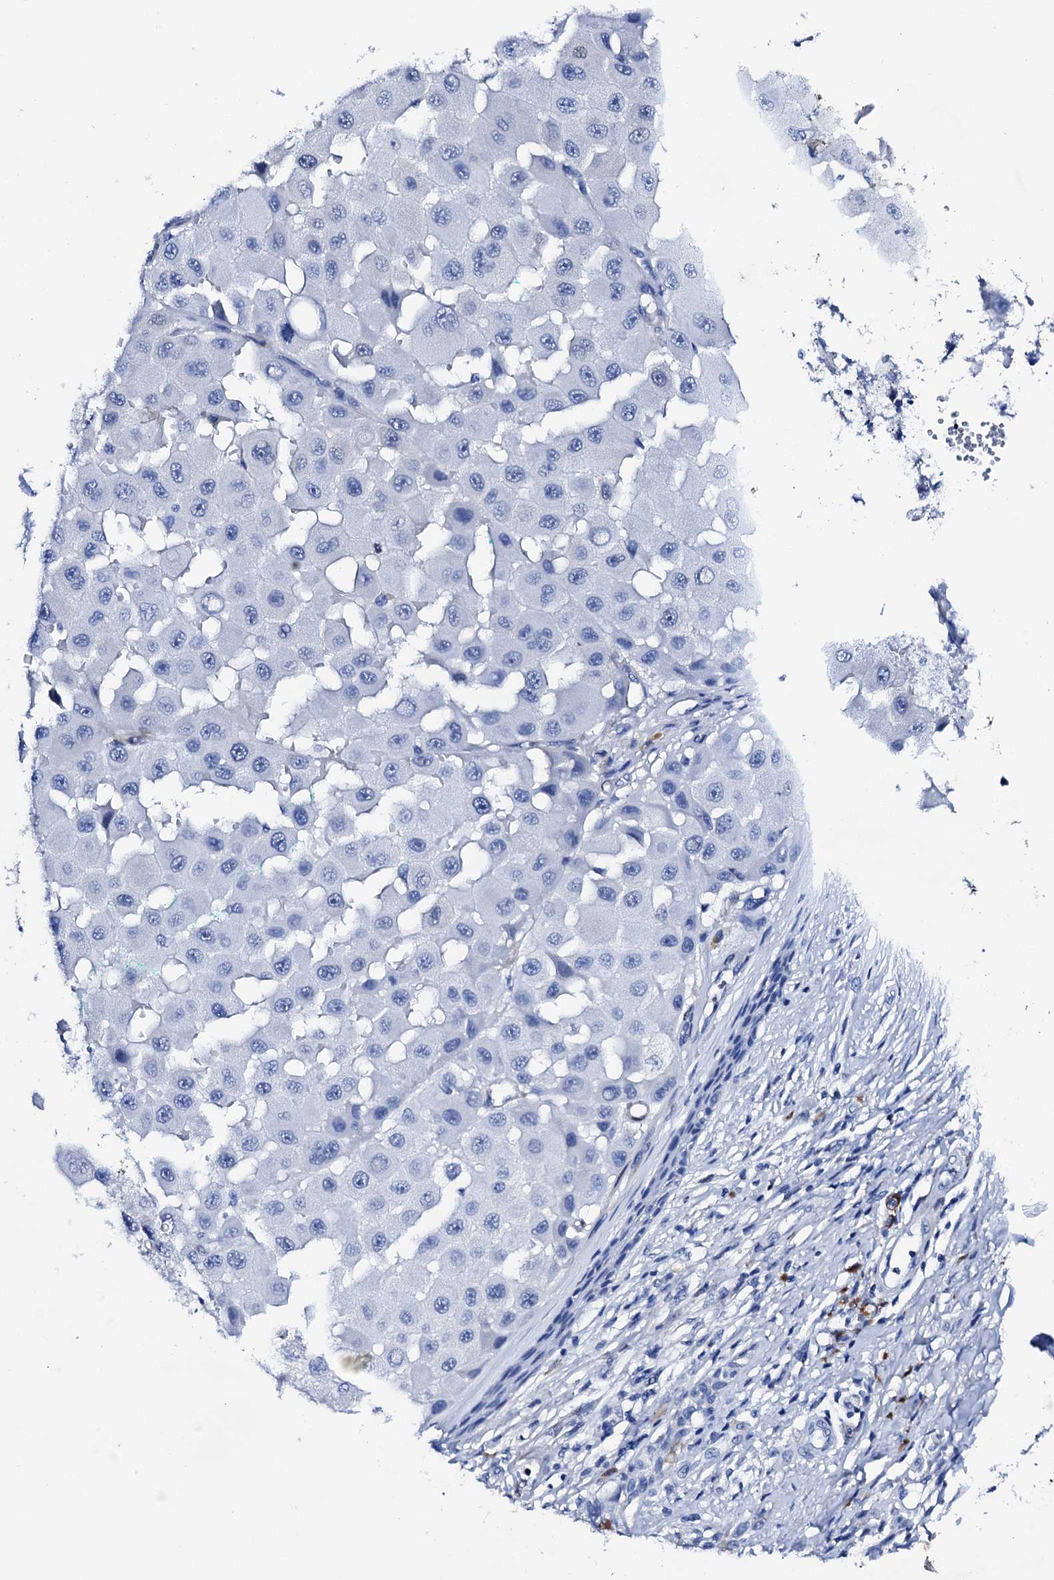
{"staining": {"intensity": "negative", "quantity": "none", "location": "none"}, "tissue": "melanoma", "cell_type": "Tumor cells", "image_type": "cancer", "snomed": [{"axis": "morphology", "description": "Malignant melanoma, NOS"}, {"axis": "topography", "description": "Skin"}], "caption": "Immunohistochemistry (IHC) of human melanoma shows no expression in tumor cells.", "gene": "NRIP2", "patient": {"sex": "female", "age": 81}}